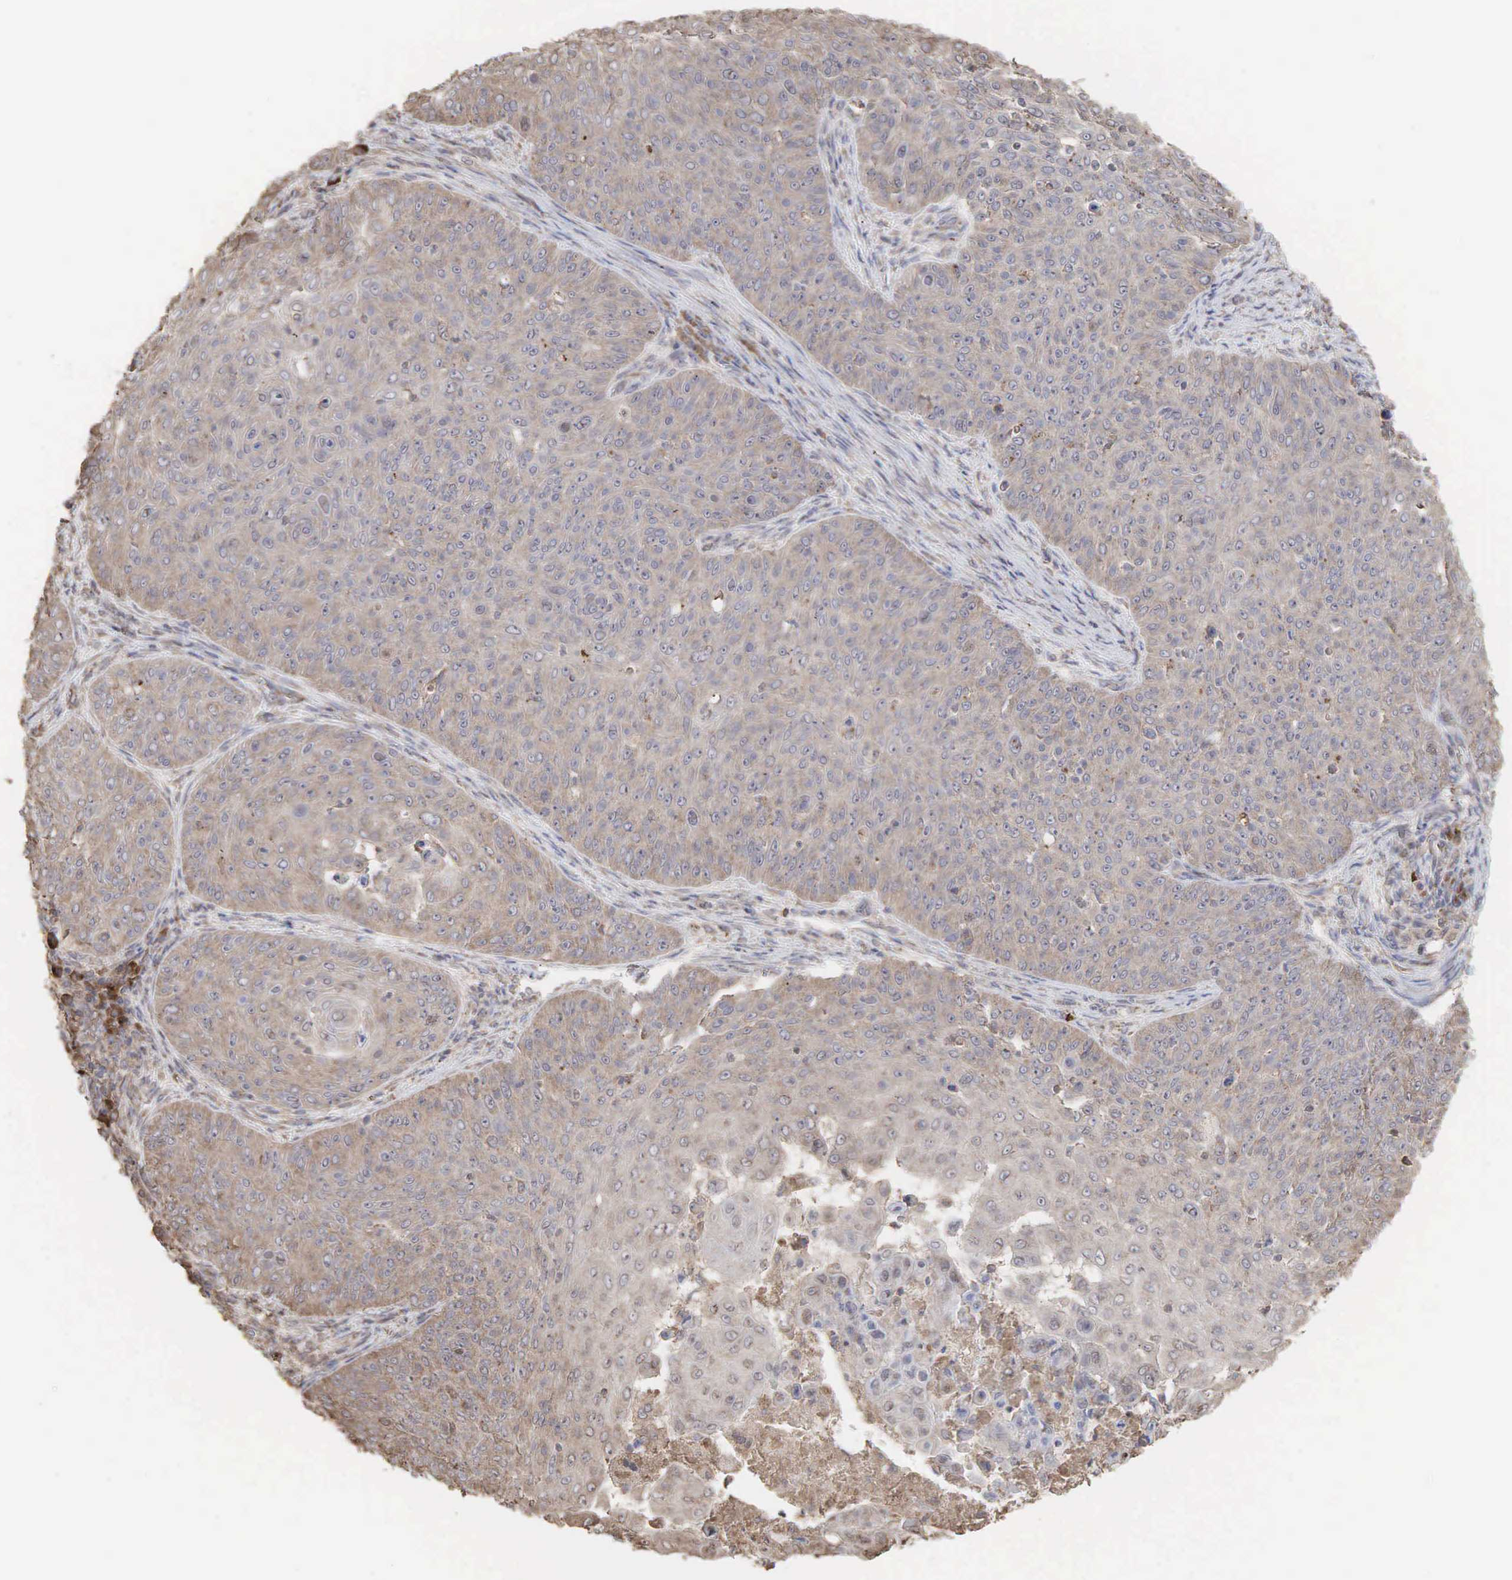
{"staining": {"intensity": "weak", "quantity": ">75%", "location": "cytoplasmic/membranous"}, "tissue": "skin cancer", "cell_type": "Tumor cells", "image_type": "cancer", "snomed": [{"axis": "morphology", "description": "Squamous cell carcinoma, NOS"}, {"axis": "topography", "description": "Skin"}], "caption": "Protein expression analysis of human skin squamous cell carcinoma reveals weak cytoplasmic/membranous positivity in approximately >75% of tumor cells. (DAB IHC with brightfield microscopy, high magnification).", "gene": "PABPC5", "patient": {"sex": "male", "age": 82}}